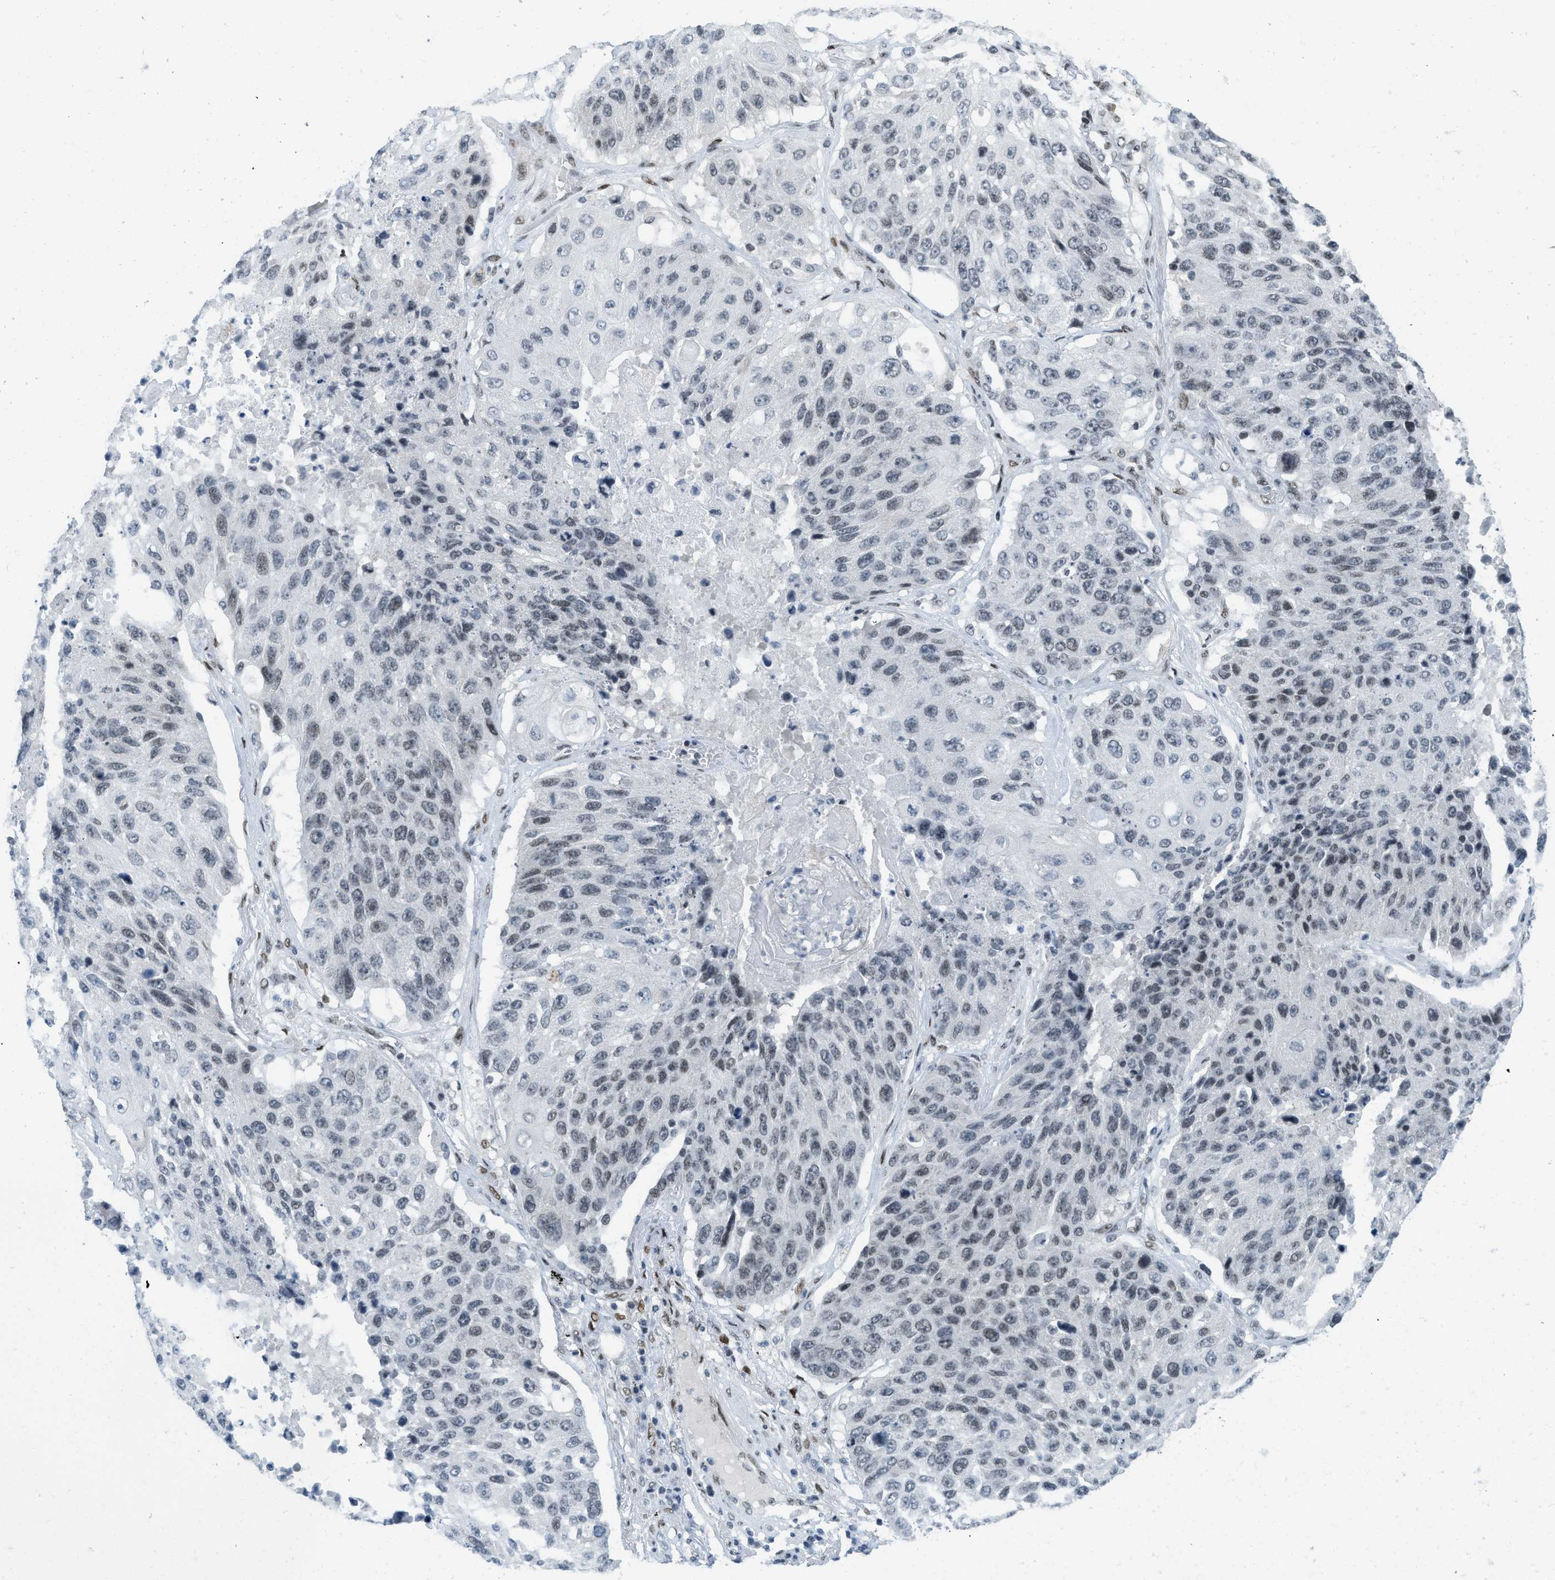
{"staining": {"intensity": "weak", "quantity": "<25%", "location": "nuclear"}, "tissue": "lung cancer", "cell_type": "Tumor cells", "image_type": "cancer", "snomed": [{"axis": "morphology", "description": "Squamous cell carcinoma, NOS"}, {"axis": "topography", "description": "Lung"}], "caption": "A high-resolution histopathology image shows immunohistochemistry staining of lung cancer (squamous cell carcinoma), which reveals no significant positivity in tumor cells. (Stains: DAB immunohistochemistry with hematoxylin counter stain, Microscopy: brightfield microscopy at high magnification).", "gene": "PBX1", "patient": {"sex": "male", "age": 61}}